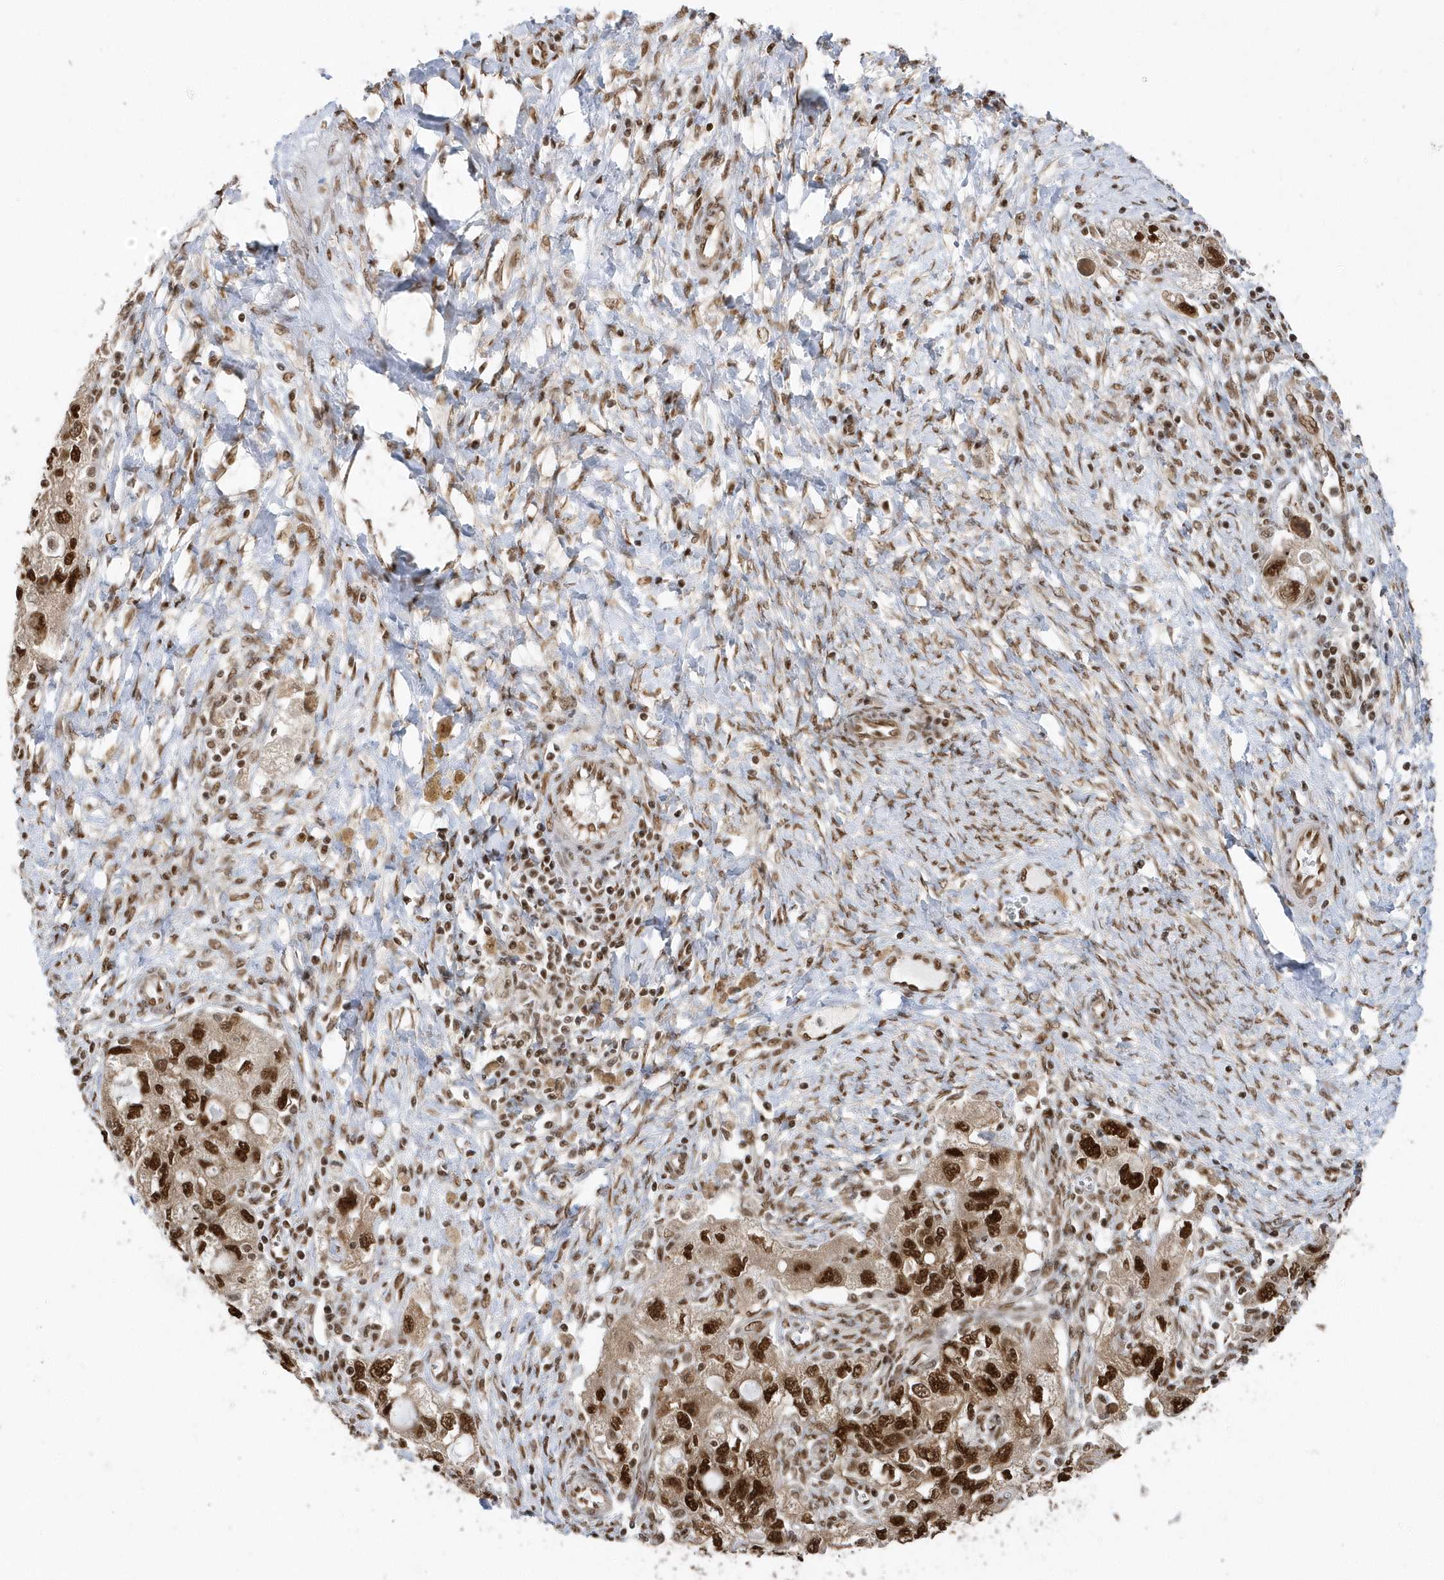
{"staining": {"intensity": "strong", "quantity": ">75%", "location": "nuclear"}, "tissue": "ovarian cancer", "cell_type": "Tumor cells", "image_type": "cancer", "snomed": [{"axis": "morphology", "description": "Carcinoma, NOS"}, {"axis": "morphology", "description": "Cystadenocarcinoma, serous, NOS"}, {"axis": "topography", "description": "Ovary"}], "caption": "A brown stain shows strong nuclear expression of a protein in ovarian serous cystadenocarcinoma tumor cells.", "gene": "SEPHS1", "patient": {"sex": "female", "age": 69}}